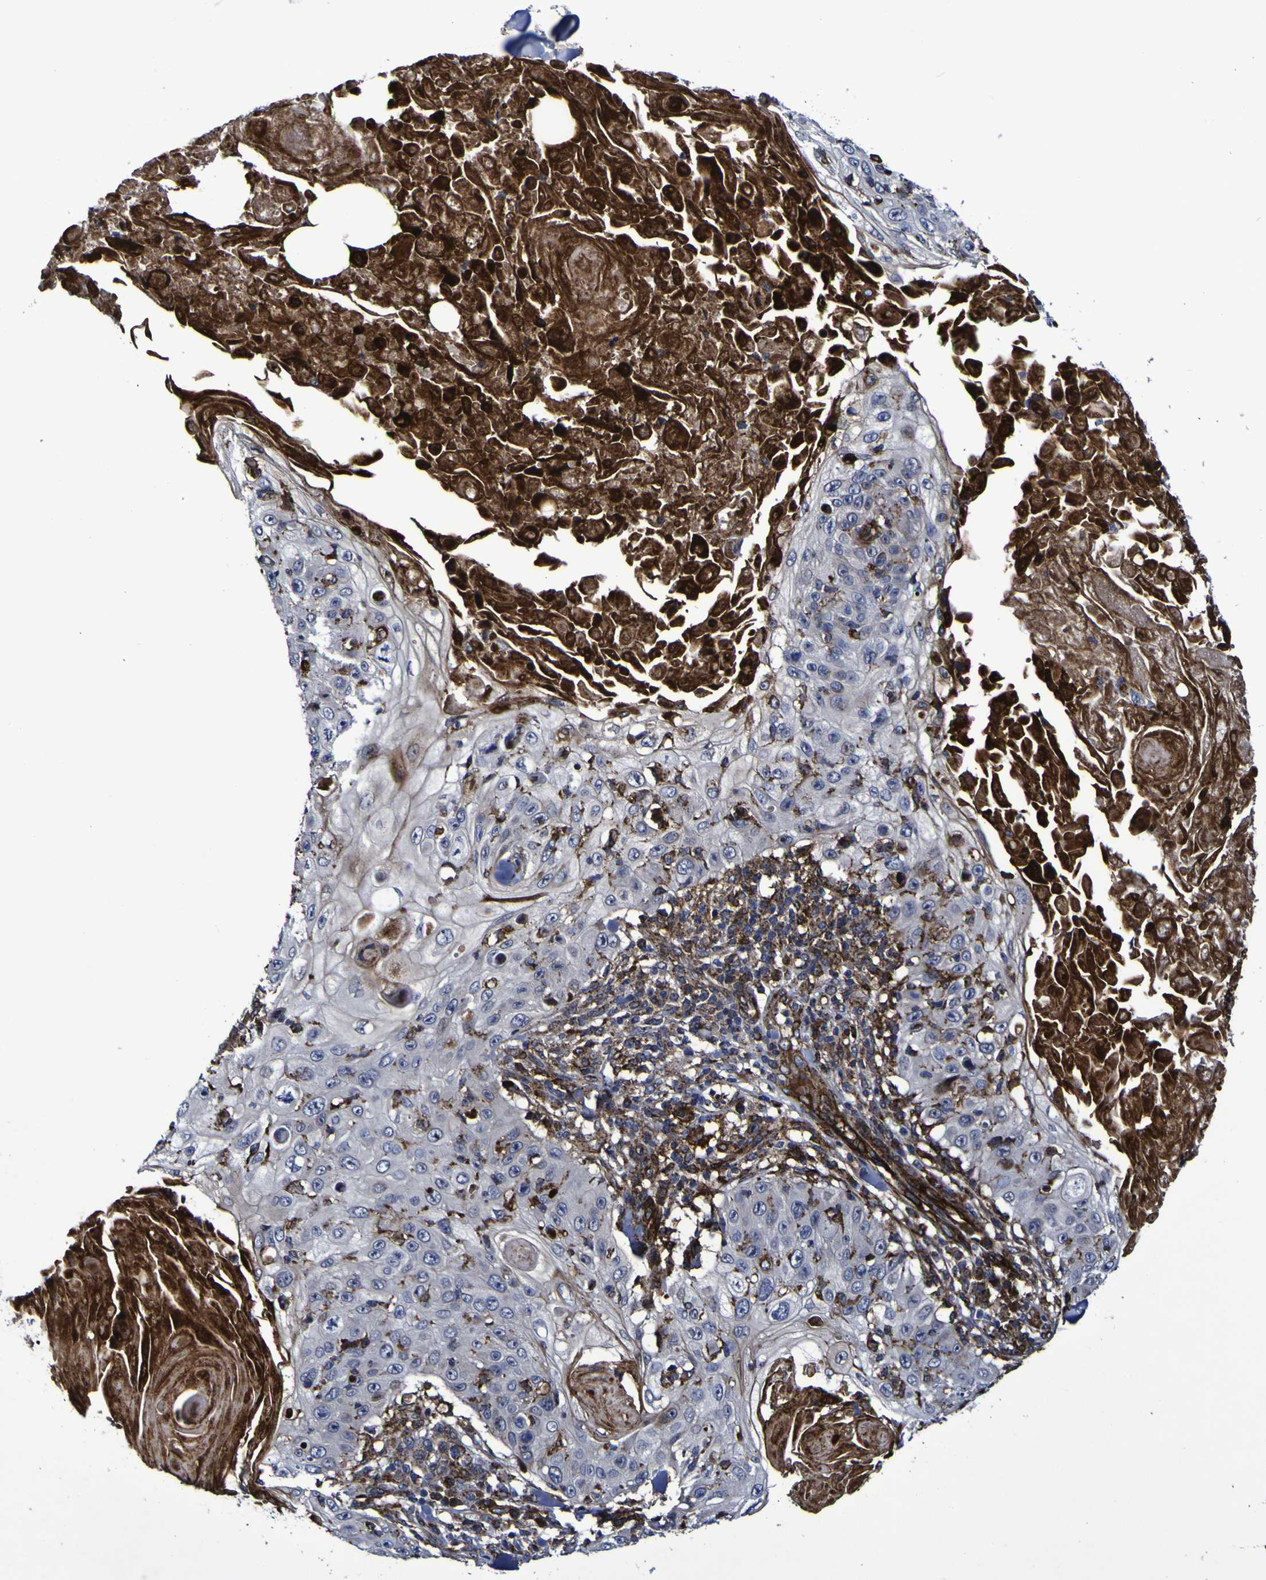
{"staining": {"intensity": "moderate", "quantity": "25%-75%", "location": "cytoplasmic/membranous"}, "tissue": "skin cancer", "cell_type": "Tumor cells", "image_type": "cancer", "snomed": [{"axis": "morphology", "description": "Squamous cell carcinoma, NOS"}, {"axis": "topography", "description": "Skin"}], "caption": "The photomicrograph reveals immunohistochemical staining of skin cancer (squamous cell carcinoma). There is moderate cytoplasmic/membranous positivity is identified in about 25%-75% of tumor cells. Using DAB (3,3'-diaminobenzidine) (brown) and hematoxylin (blue) stains, captured at high magnification using brightfield microscopy.", "gene": "MGLL", "patient": {"sex": "male", "age": 86}}